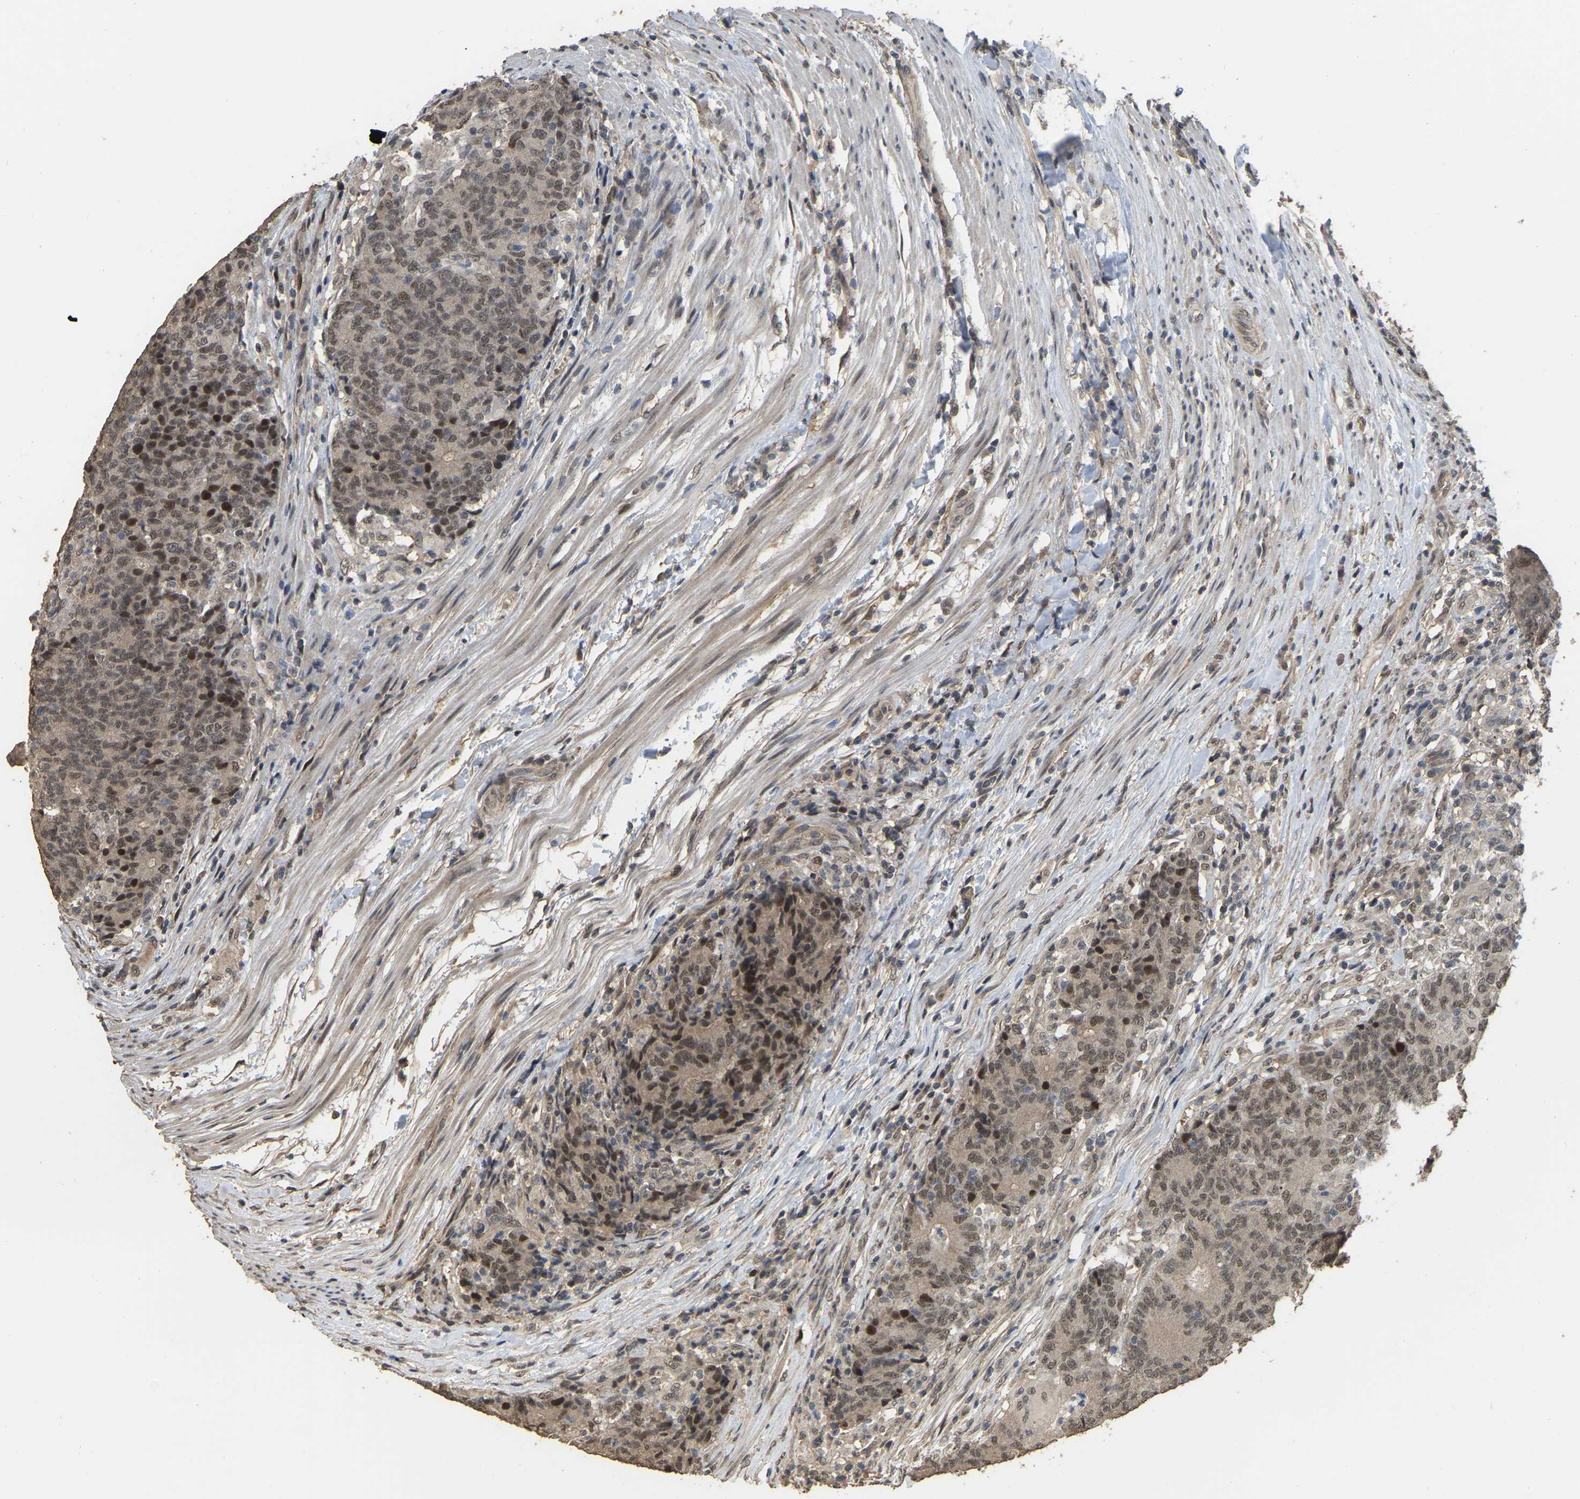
{"staining": {"intensity": "weak", "quantity": ">75%", "location": "nuclear"}, "tissue": "colorectal cancer", "cell_type": "Tumor cells", "image_type": "cancer", "snomed": [{"axis": "morphology", "description": "Normal tissue, NOS"}, {"axis": "morphology", "description": "Adenocarcinoma, NOS"}, {"axis": "topography", "description": "Colon"}], "caption": "A brown stain highlights weak nuclear staining of a protein in human adenocarcinoma (colorectal) tumor cells.", "gene": "ARHGAP23", "patient": {"sex": "female", "age": 75}}